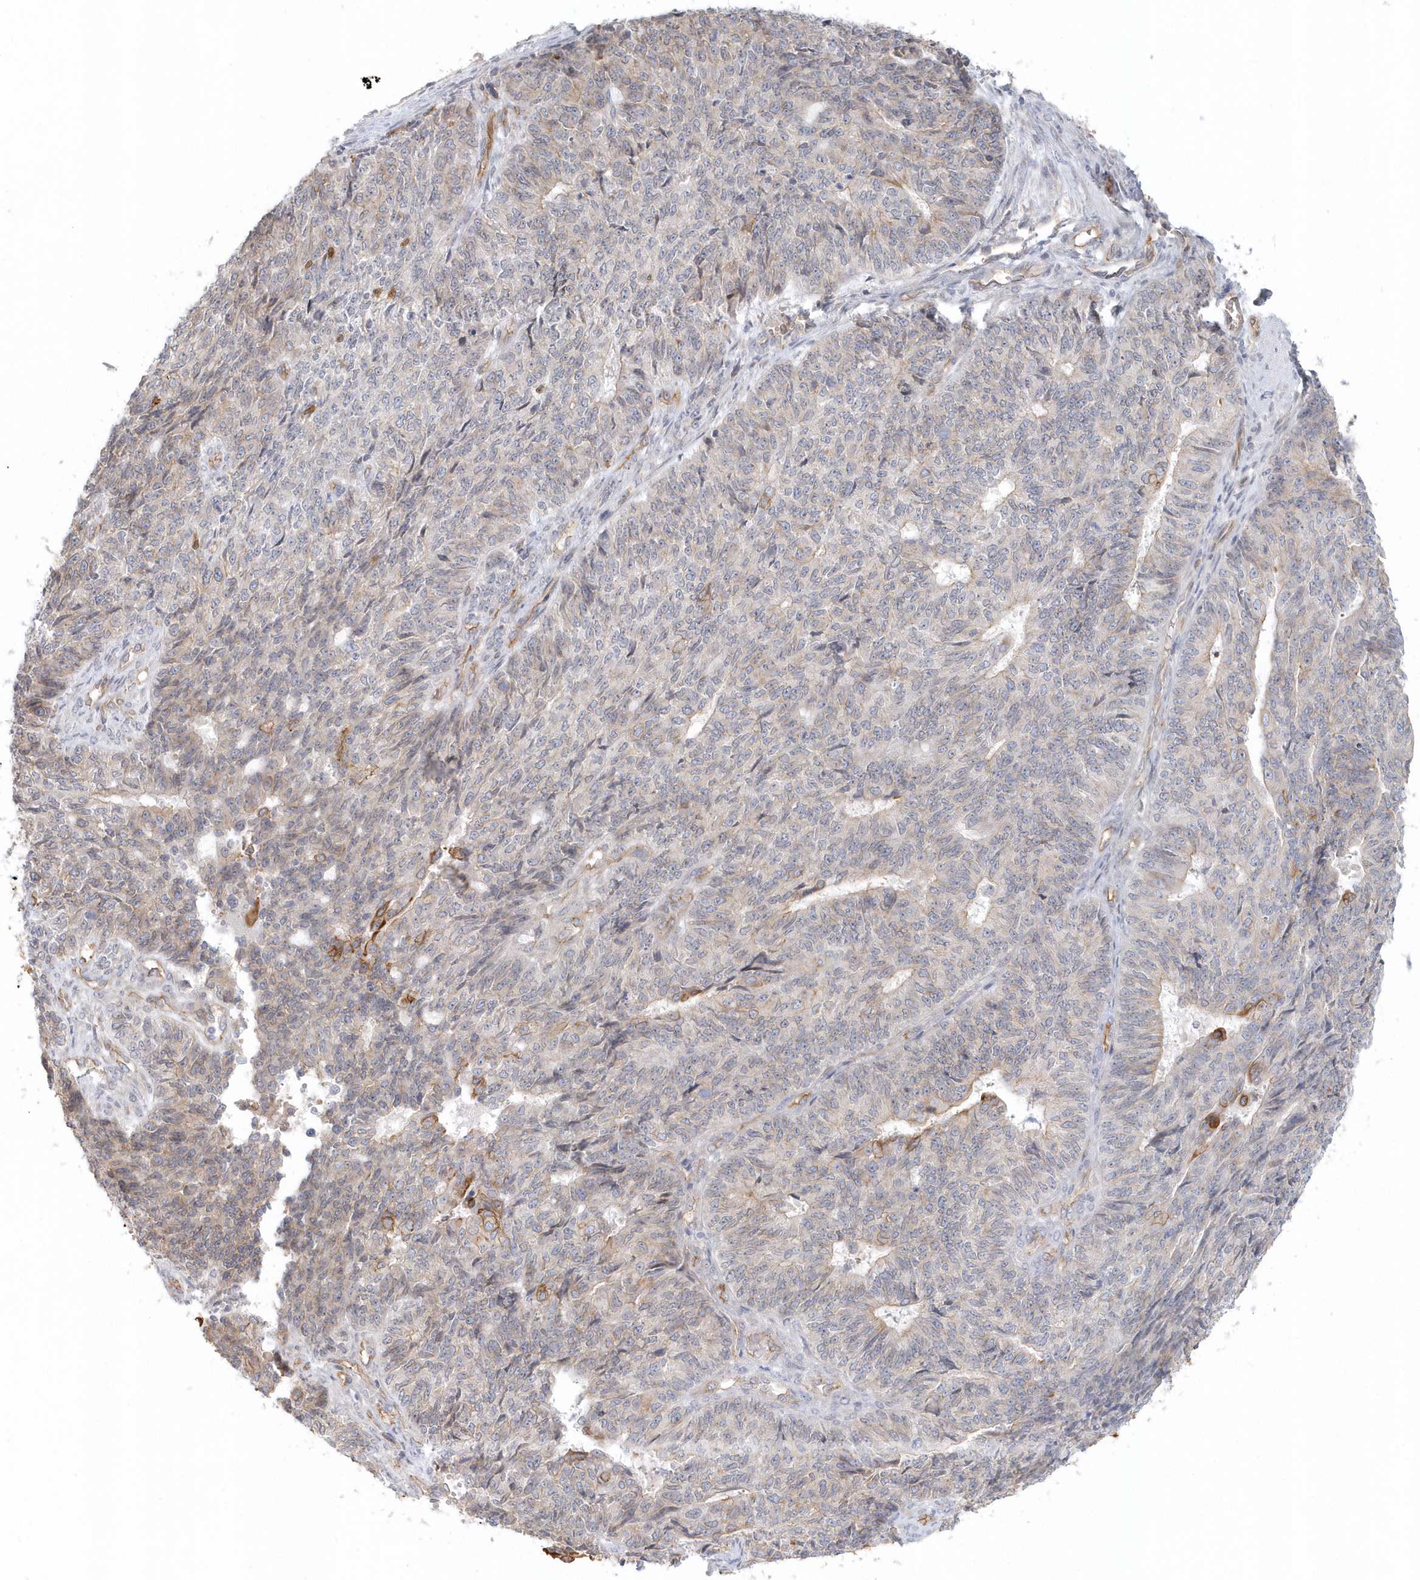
{"staining": {"intensity": "moderate", "quantity": "<25%", "location": "cytoplasmic/membranous"}, "tissue": "endometrial cancer", "cell_type": "Tumor cells", "image_type": "cancer", "snomed": [{"axis": "morphology", "description": "Adenocarcinoma, NOS"}, {"axis": "topography", "description": "Endometrium"}], "caption": "The photomicrograph reveals staining of endometrial cancer, revealing moderate cytoplasmic/membranous protein staining (brown color) within tumor cells.", "gene": "DNAH1", "patient": {"sex": "female", "age": 32}}